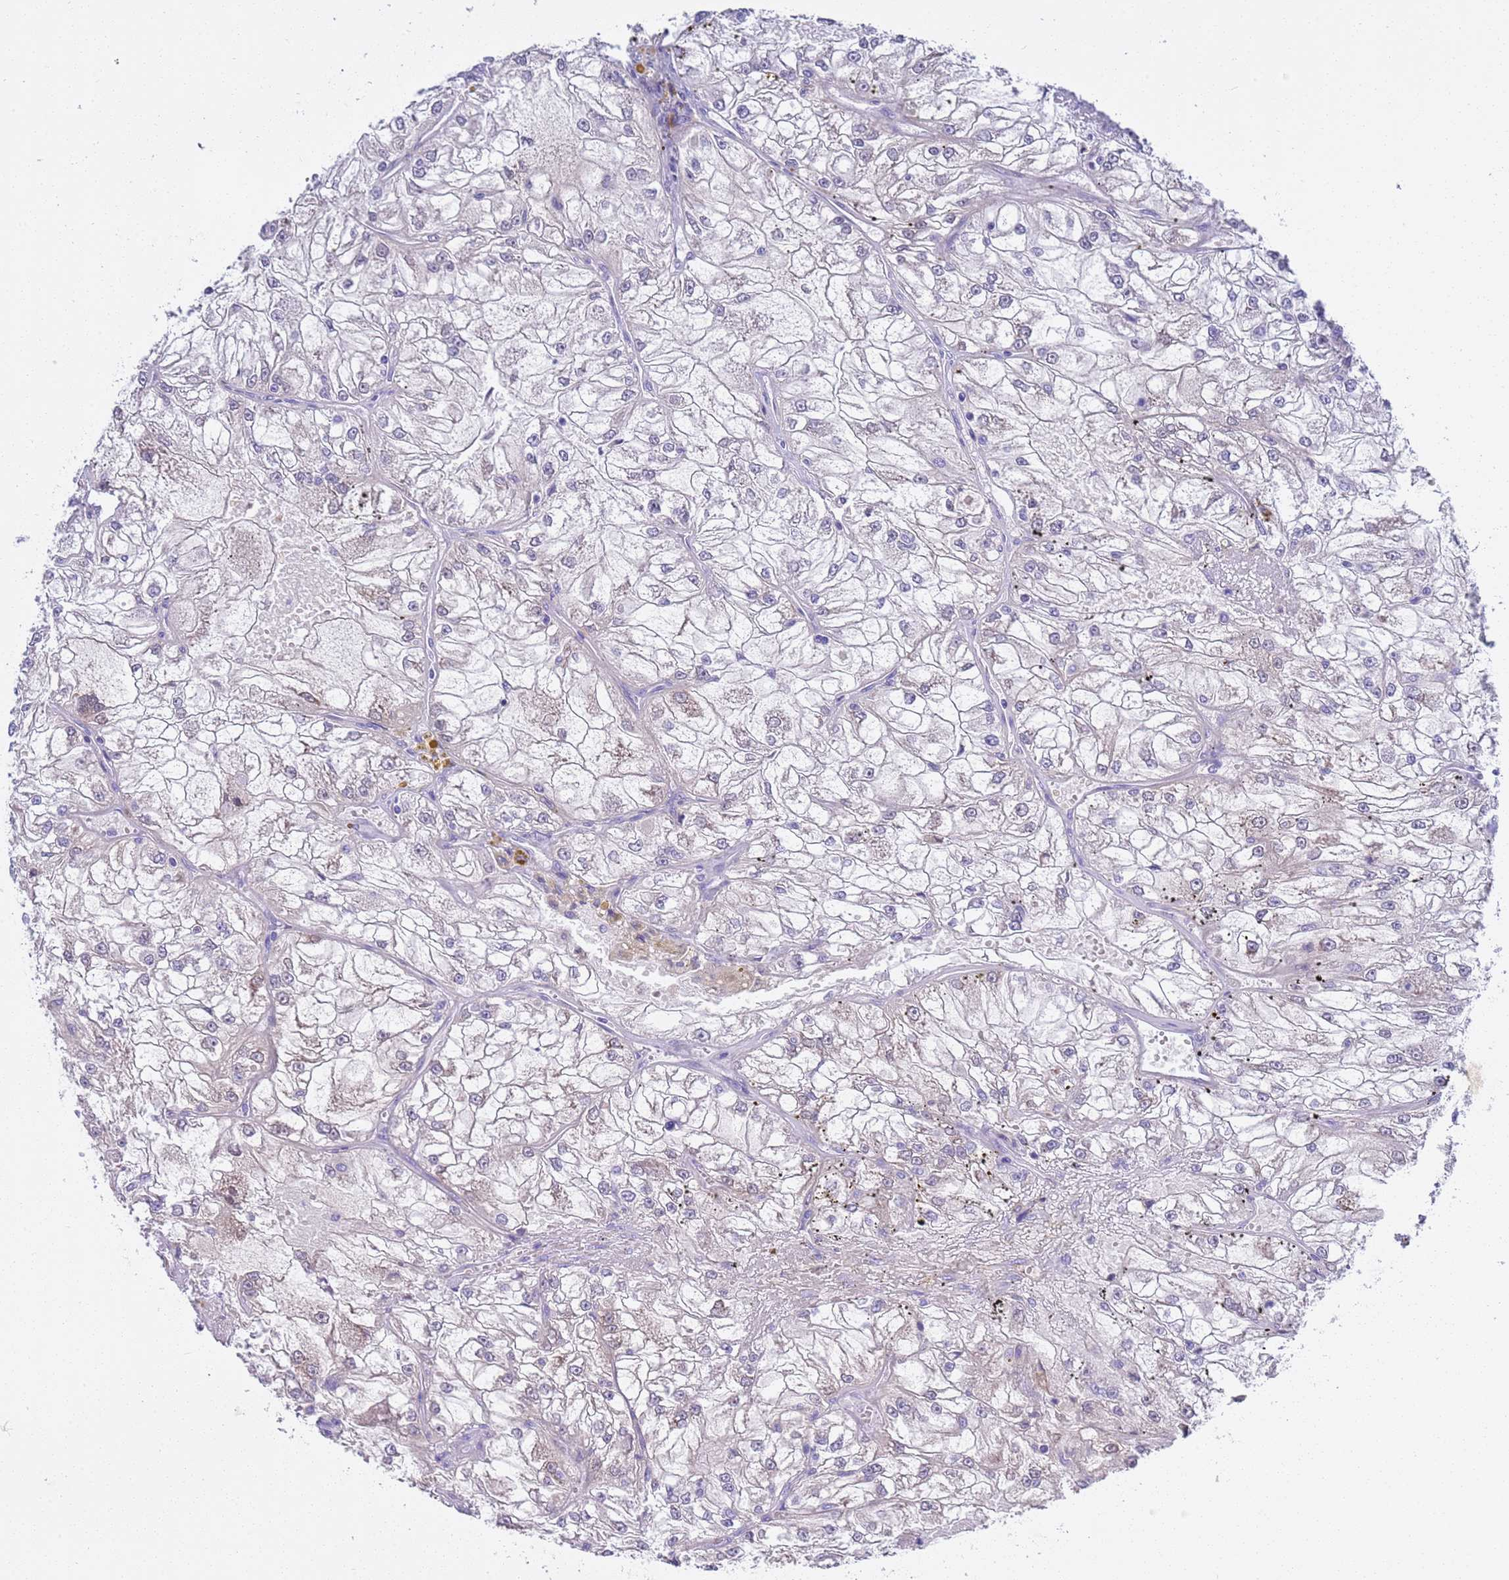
{"staining": {"intensity": "negative", "quantity": "none", "location": "none"}, "tissue": "renal cancer", "cell_type": "Tumor cells", "image_type": "cancer", "snomed": [{"axis": "morphology", "description": "Adenocarcinoma, NOS"}, {"axis": "topography", "description": "Kidney"}], "caption": "DAB immunohistochemical staining of human adenocarcinoma (renal) shows no significant staining in tumor cells.", "gene": "BRMS1L", "patient": {"sex": "female", "age": 72}}